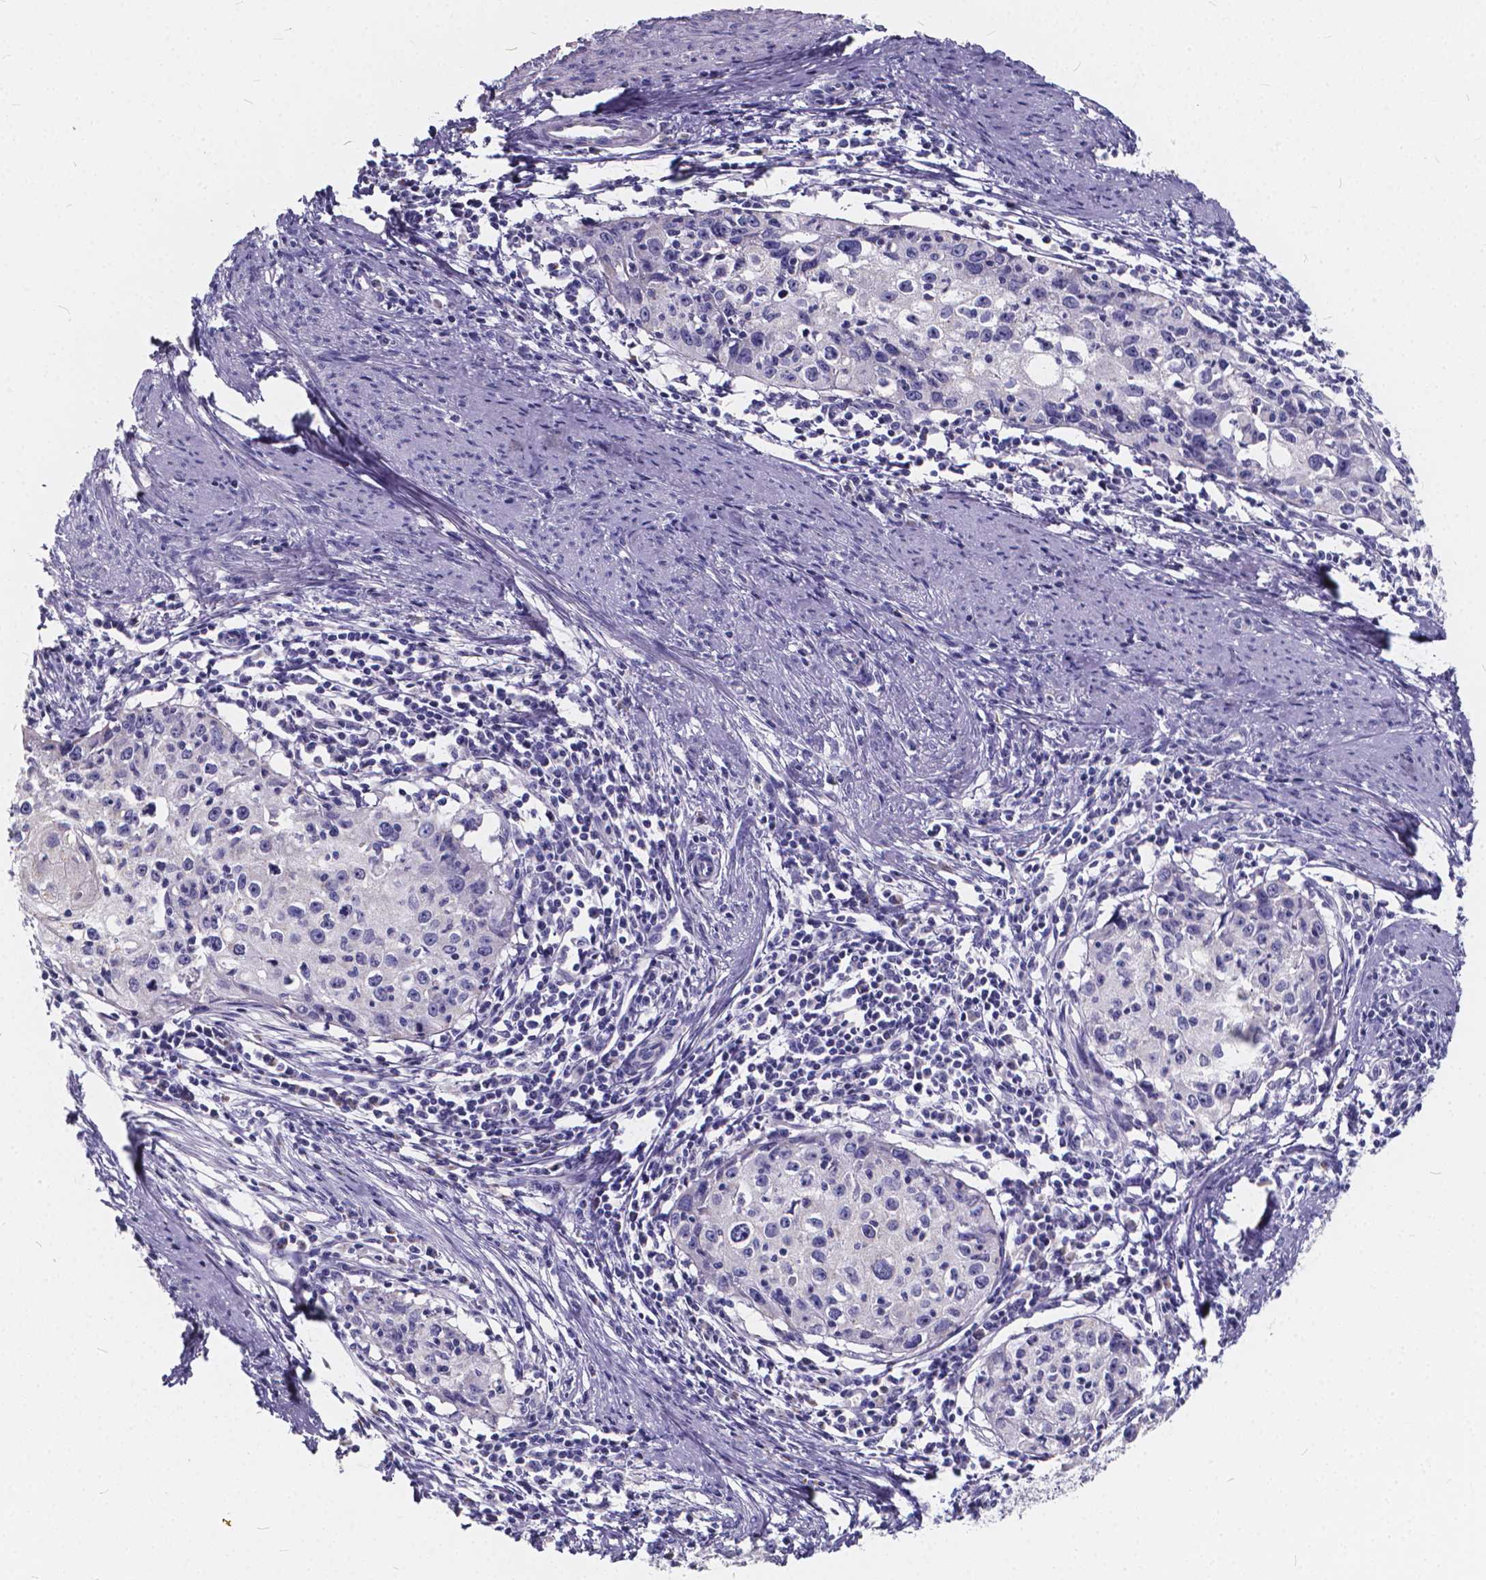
{"staining": {"intensity": "negative", "quantity": "none", "location": "none"}, "tissue": "cervical cancer", "cell_type": "Tumor cells", "image_type": "cancer", "snomed": [{"axis": "morphology", "description": "Squamous cell carcinoma, NOS"}, {"axis": "topography", "description": "Cervix"}], "caption": "Human cervical cancer stained for a protein using immunohistochemistry (IHC) exhibits no expression in tumor cells.", "gene": "SPEF2", "patient": {"sex": "female", "age": 40}}